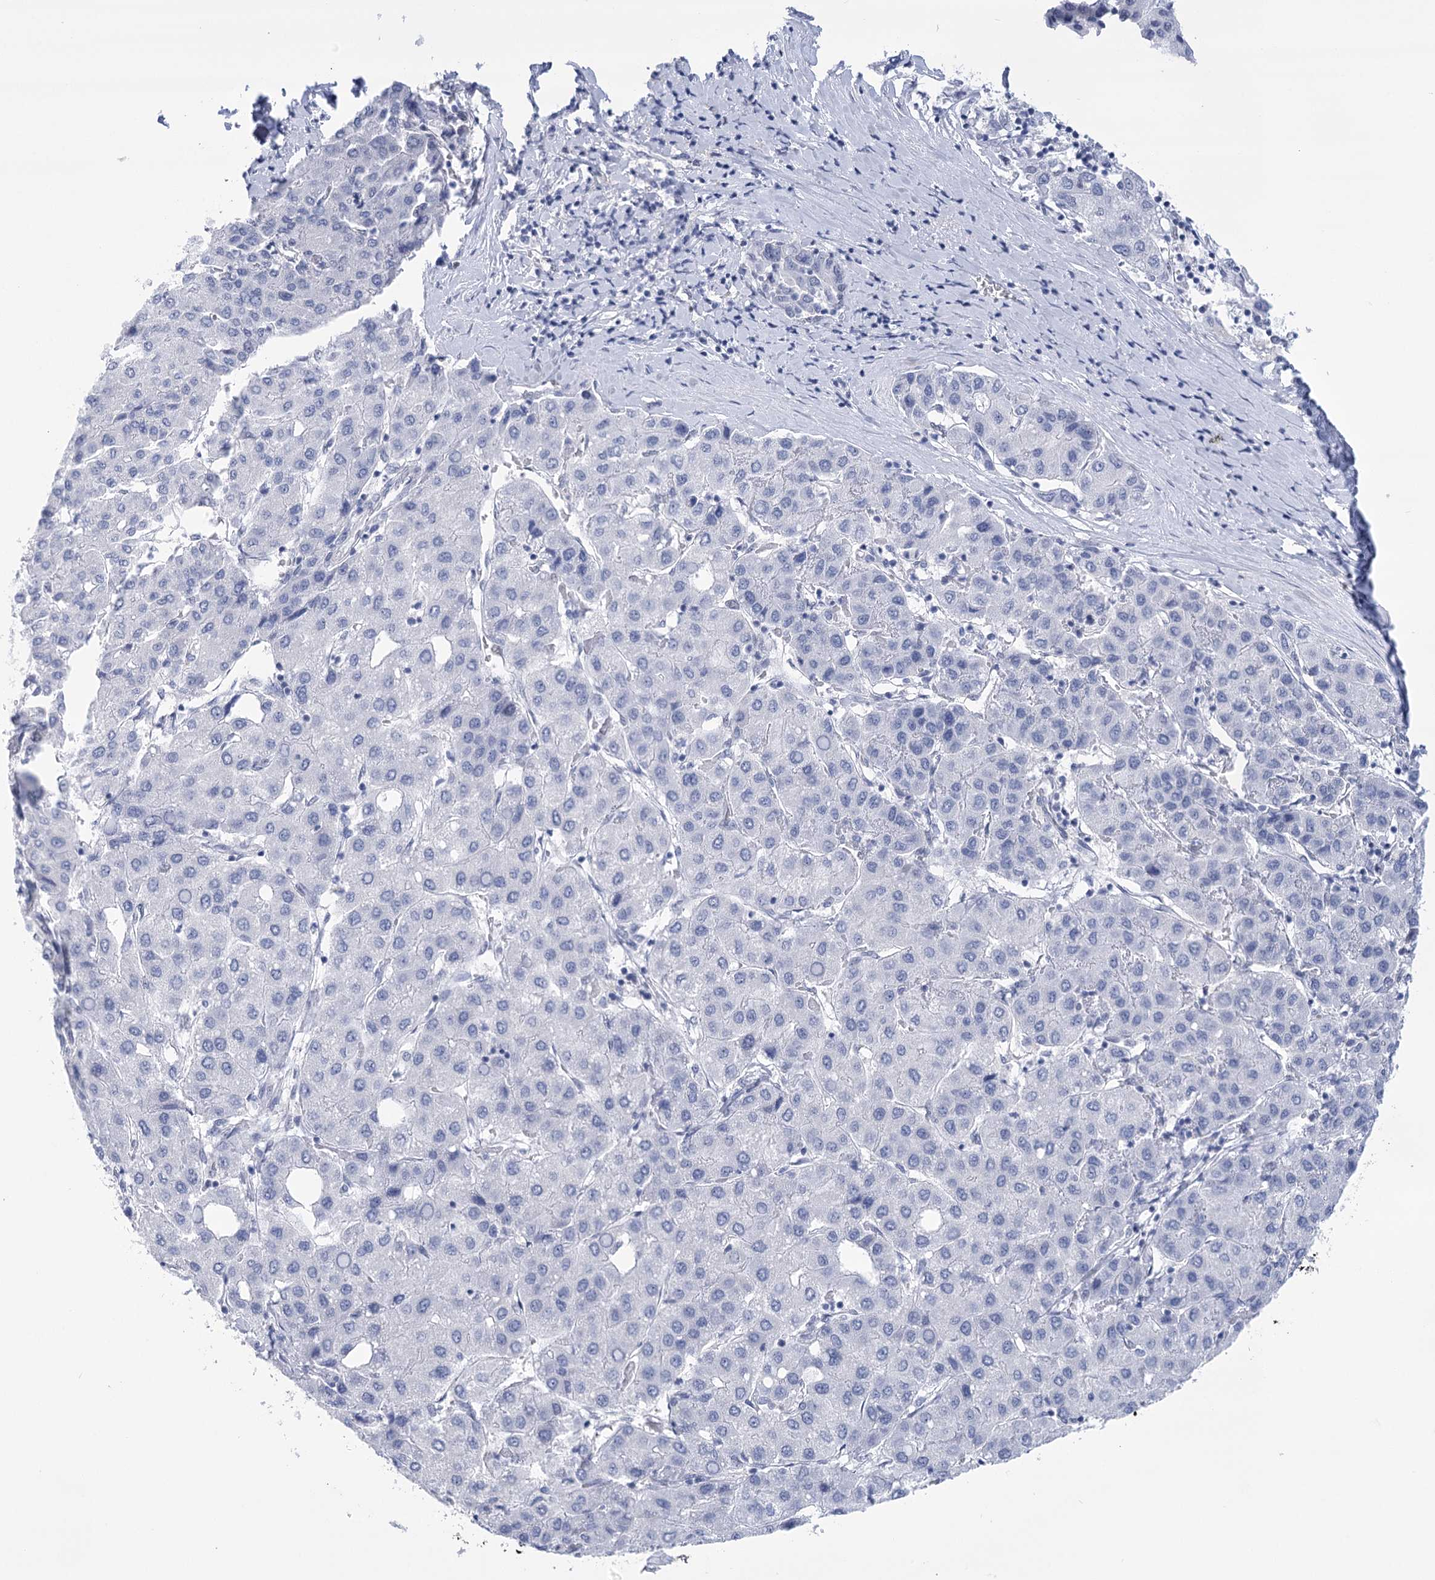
{"staining": {"intensity": "negative", "quantity": "none", "location": "none"}, "tissue": "liver cancer", "cell_type": "Tumor cells", "image_type": "cancer", "snomed": [{"axis": "morphology", "description": "Carcinoma, Hepatocellular, NOS"}, {"axis": "topography", "description": "Liver"}], "caption": "This is a photomicrograph of immunohistochemistry (IHC) staining of liver hepatocellular carcinoma, which shows no expression in tumor cells.", "gene": "HNRNPA0", "patient": {"sex": "male", "age": 65}}